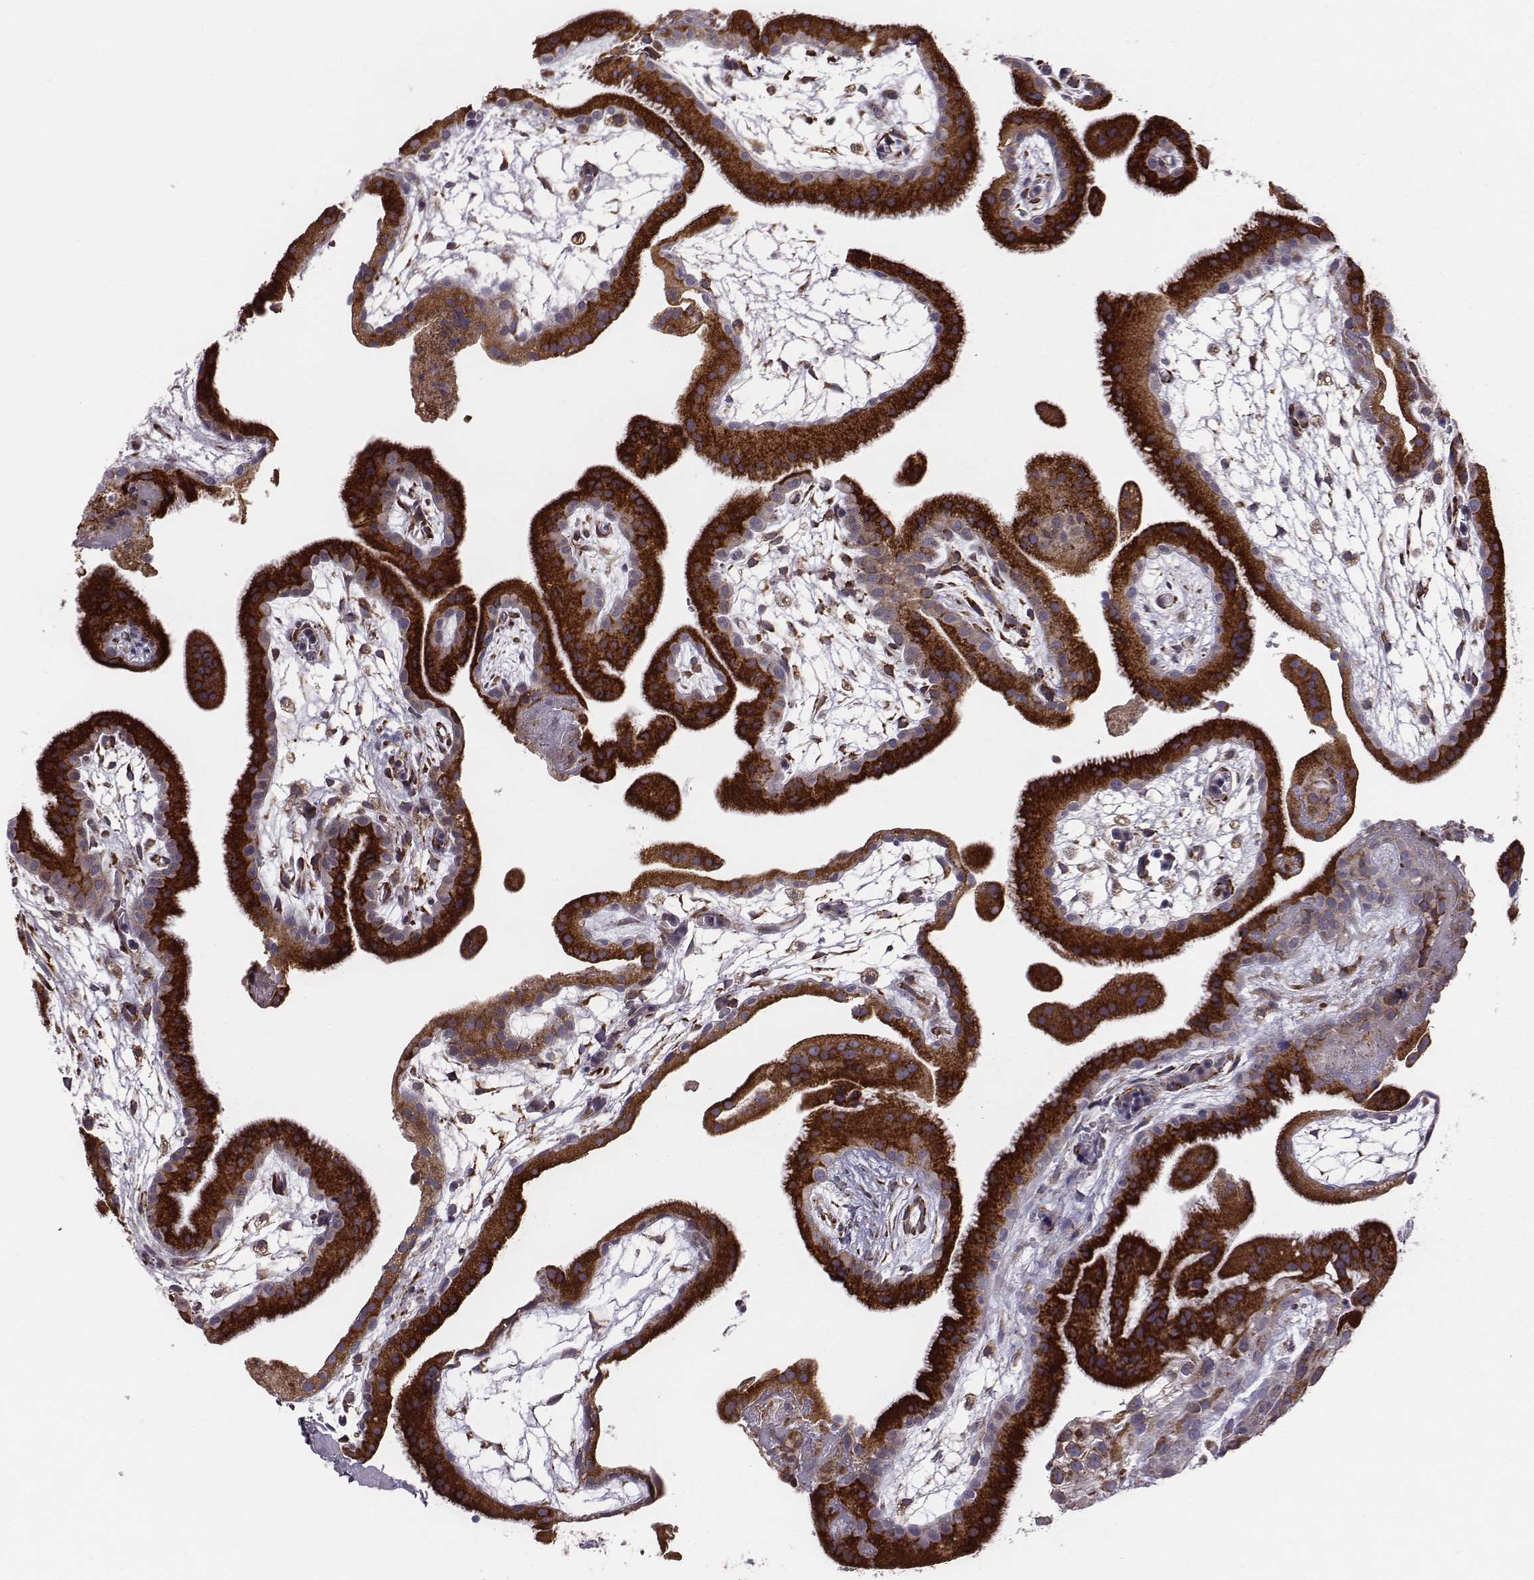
{"staining": {"intensity": "negative", "quantity": "none", "location": "none"}, "tissue": "placenta", "cell_type": "Decidual cells", "image_type": "normal", "snomed": [{"axis": "morphology", "description": "Normal tissue, NOS"}, {"axis": "topography", "description": "Placenta"}], "caption": "A photomicrograph of placenta stained for a protein displays no brown staining in decidual cells. (Brightfield microscopy of DAB immunohistochemistry at high magnification).", "gene": "SELENOI", "patient": {"sex": "female", "age": 19}}